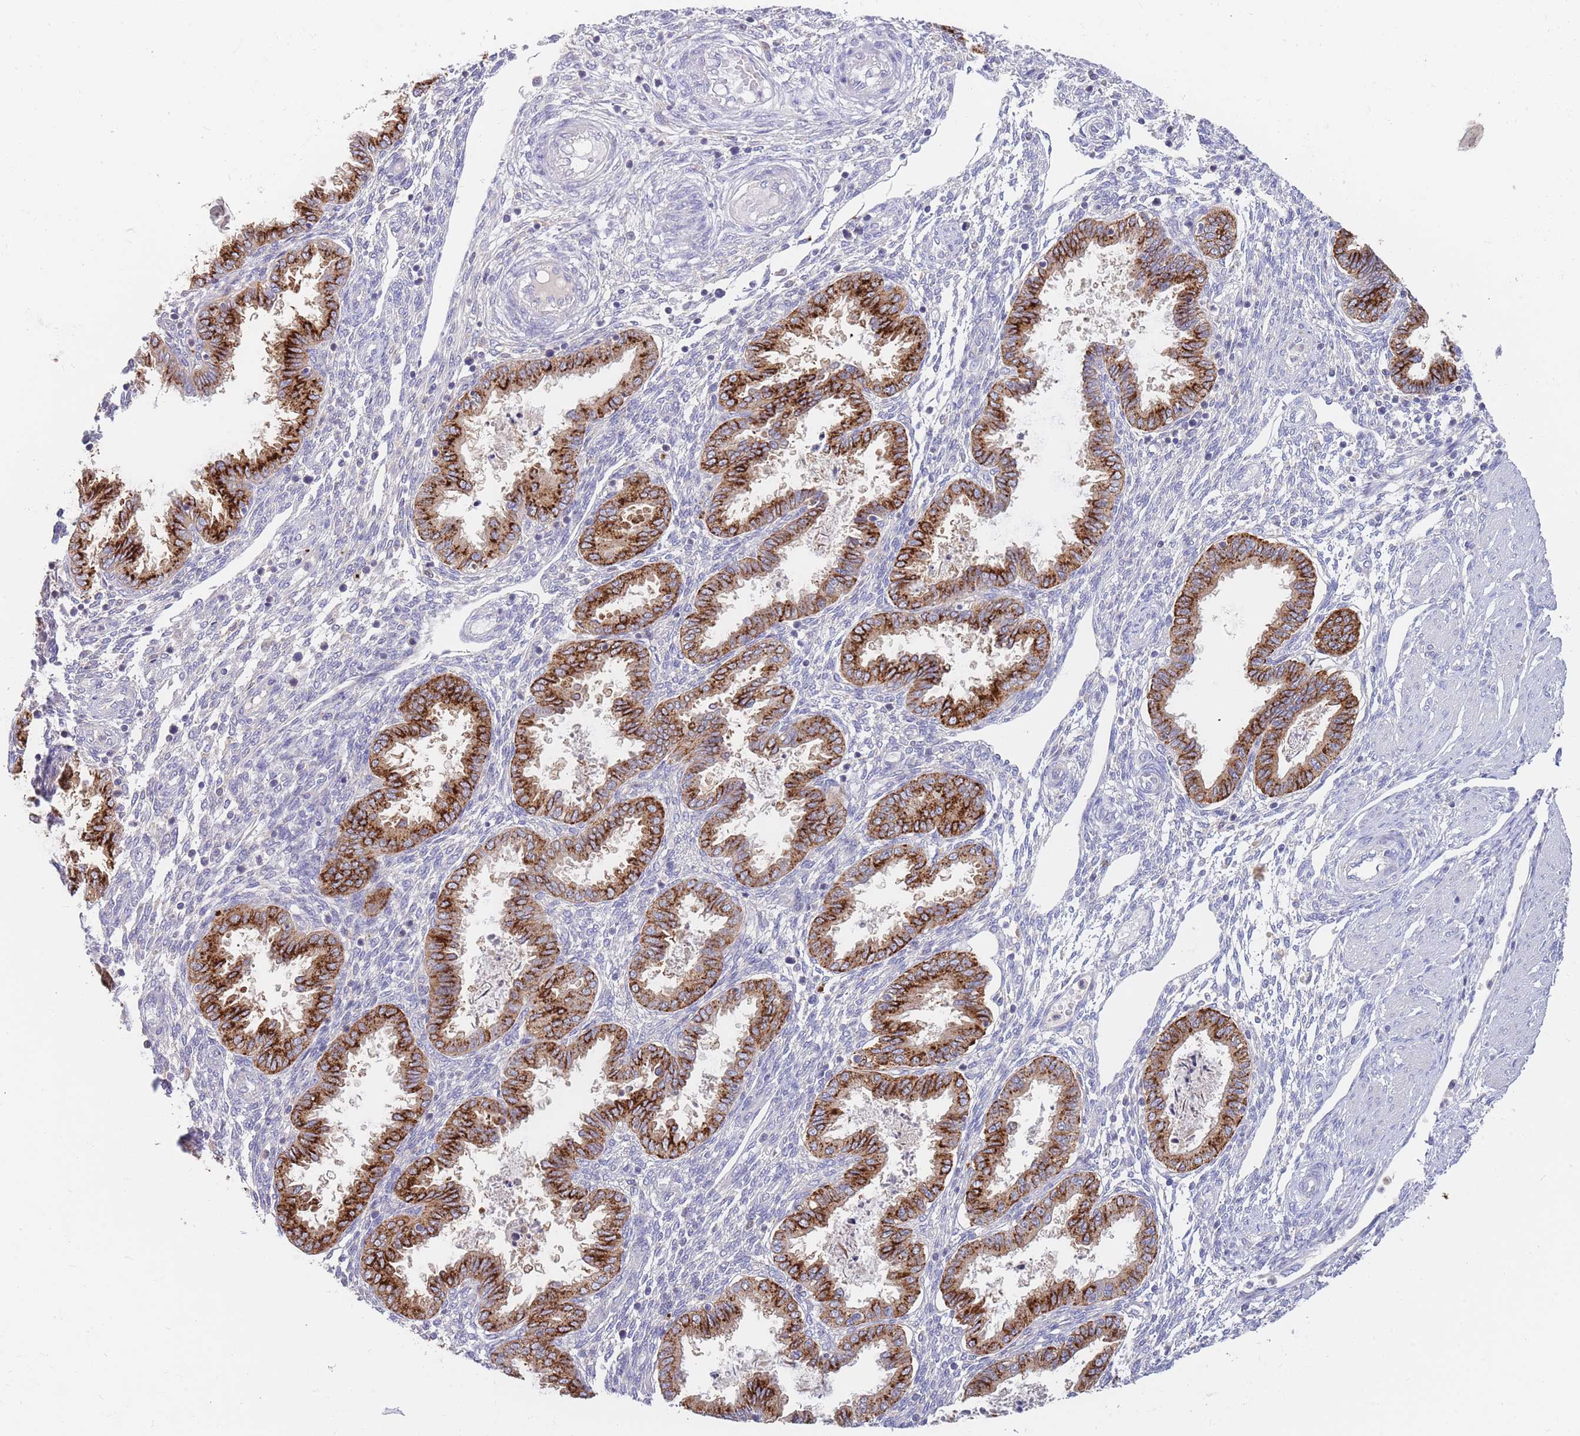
{"staining": {"intensity": "negative", "quantity": "none", "location": "none"}, "tissue": "endometrium", "cell_type": "Cells in endometrial stroma", "image_type": "normal", "snomed": [{"axis": "morphology", "description": "Normal tissue, NOS"}, {"axis": "topography", "description": "Endometrium"}], "caption": "This is a histopathology image of immunohistochemistry (IHC) staining of normal endometrium, which shows no expression in cells in endometrial stroma. (DAB (3,3'-diaminobenzidine) immunohistochemistry, high magnification).", "gene": "BORCS5", "patient": {"sex": "female", "age": 33}}